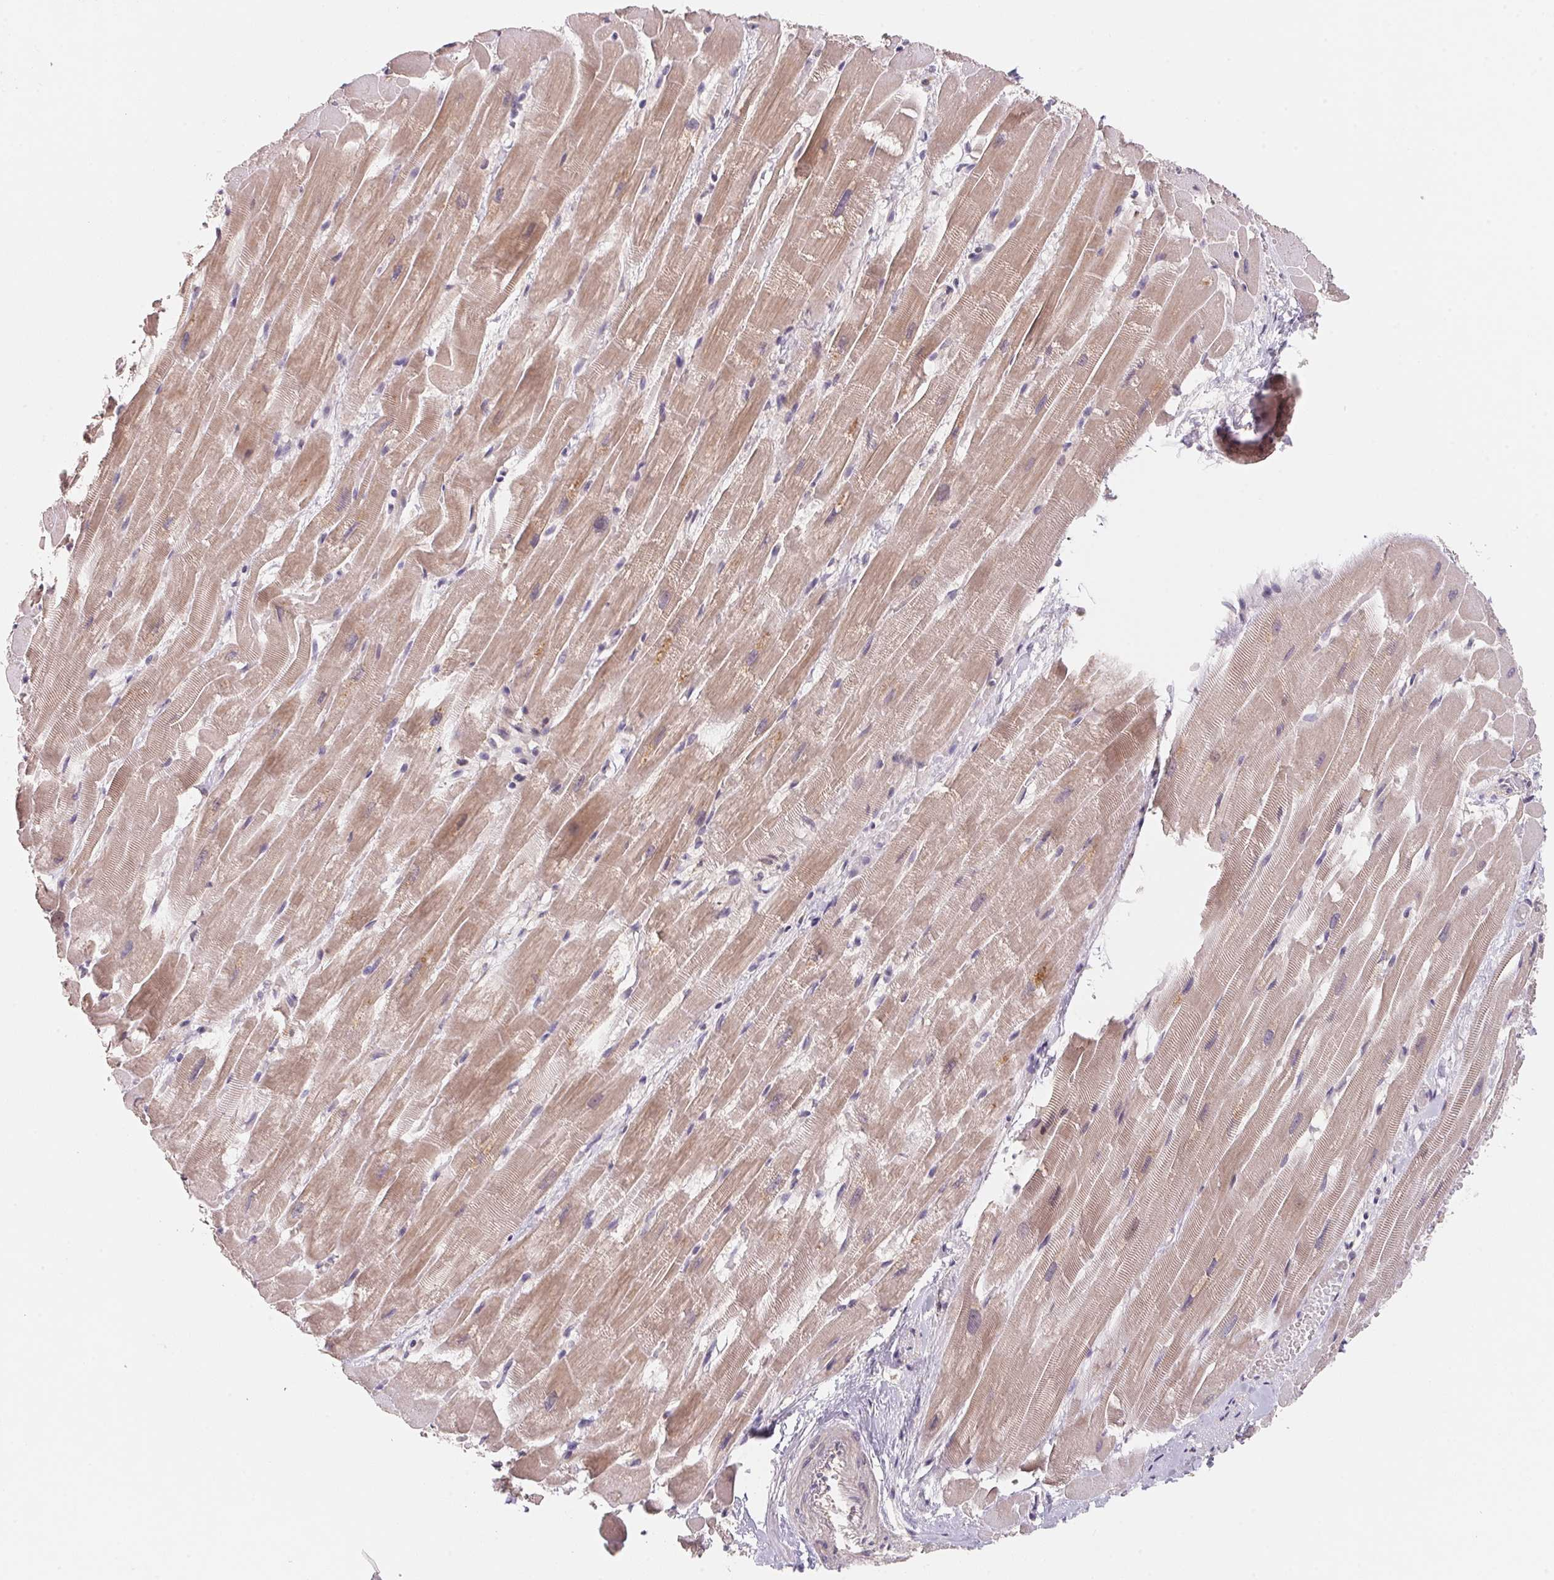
{"staining": {"intensity": "weak", "quantity": ">75%", "location": "cytoplasmic/membranous"}, "tissue": "heart muscle", "cell_type": "Cardiomyocytes", "image_type": "normal", "snomed": [{"axis": "morphology", "description": "Normal tissue, NOS"}, {"axis": "topography", "description": "Heart"}], "caption": "This photomicrograph reveals immunohistochemistry staining of normal heart muscle, with low weak cytoplasmic/membranous positivity in approximately >75% of cardiomyocytes.", "gene": "KIFC1", "patient": {"sex": "male", "age": 37}}